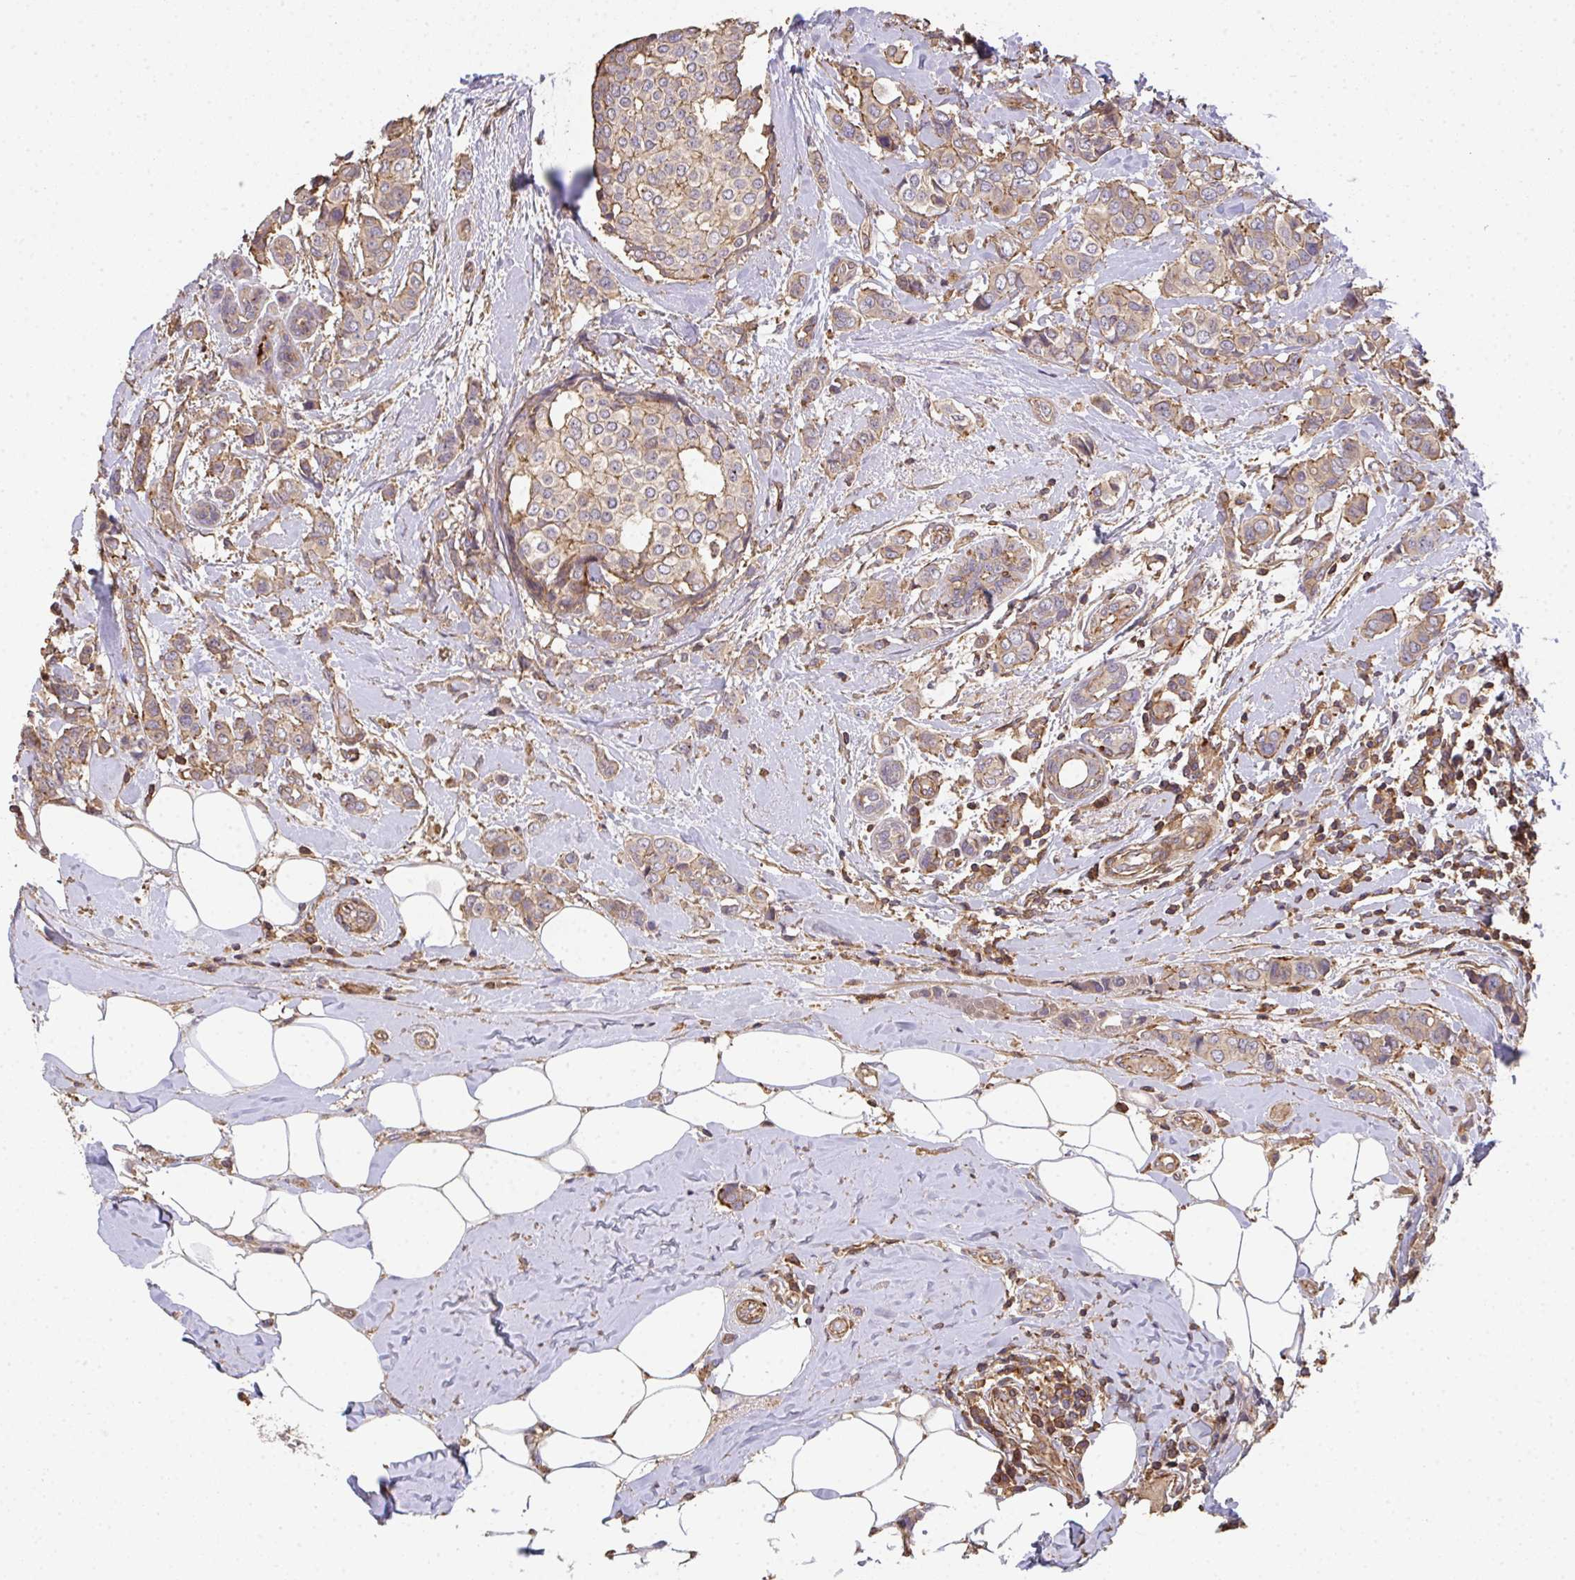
{"staining": {"intensity": "moderate", "quantity": ">75%", "location": "cytoplasmic/membranous"}, "tissue": "breast cancer", "cell_type": "Tumor cells", "image_type": "cancer", "snomed": [{"axis": "morphology", "description": "Lobular carcinoma"}, {"axis": "topography", "description": "Breast"}], "caption": "There is medium levels of moderate cytoplasmic/membranous positivity in tumor cells of breast cancer, as demonstrated by immunohistochemical staining (brown color).", "gene": "TNMD", "patient": {"sex": "female", "age": 51}}